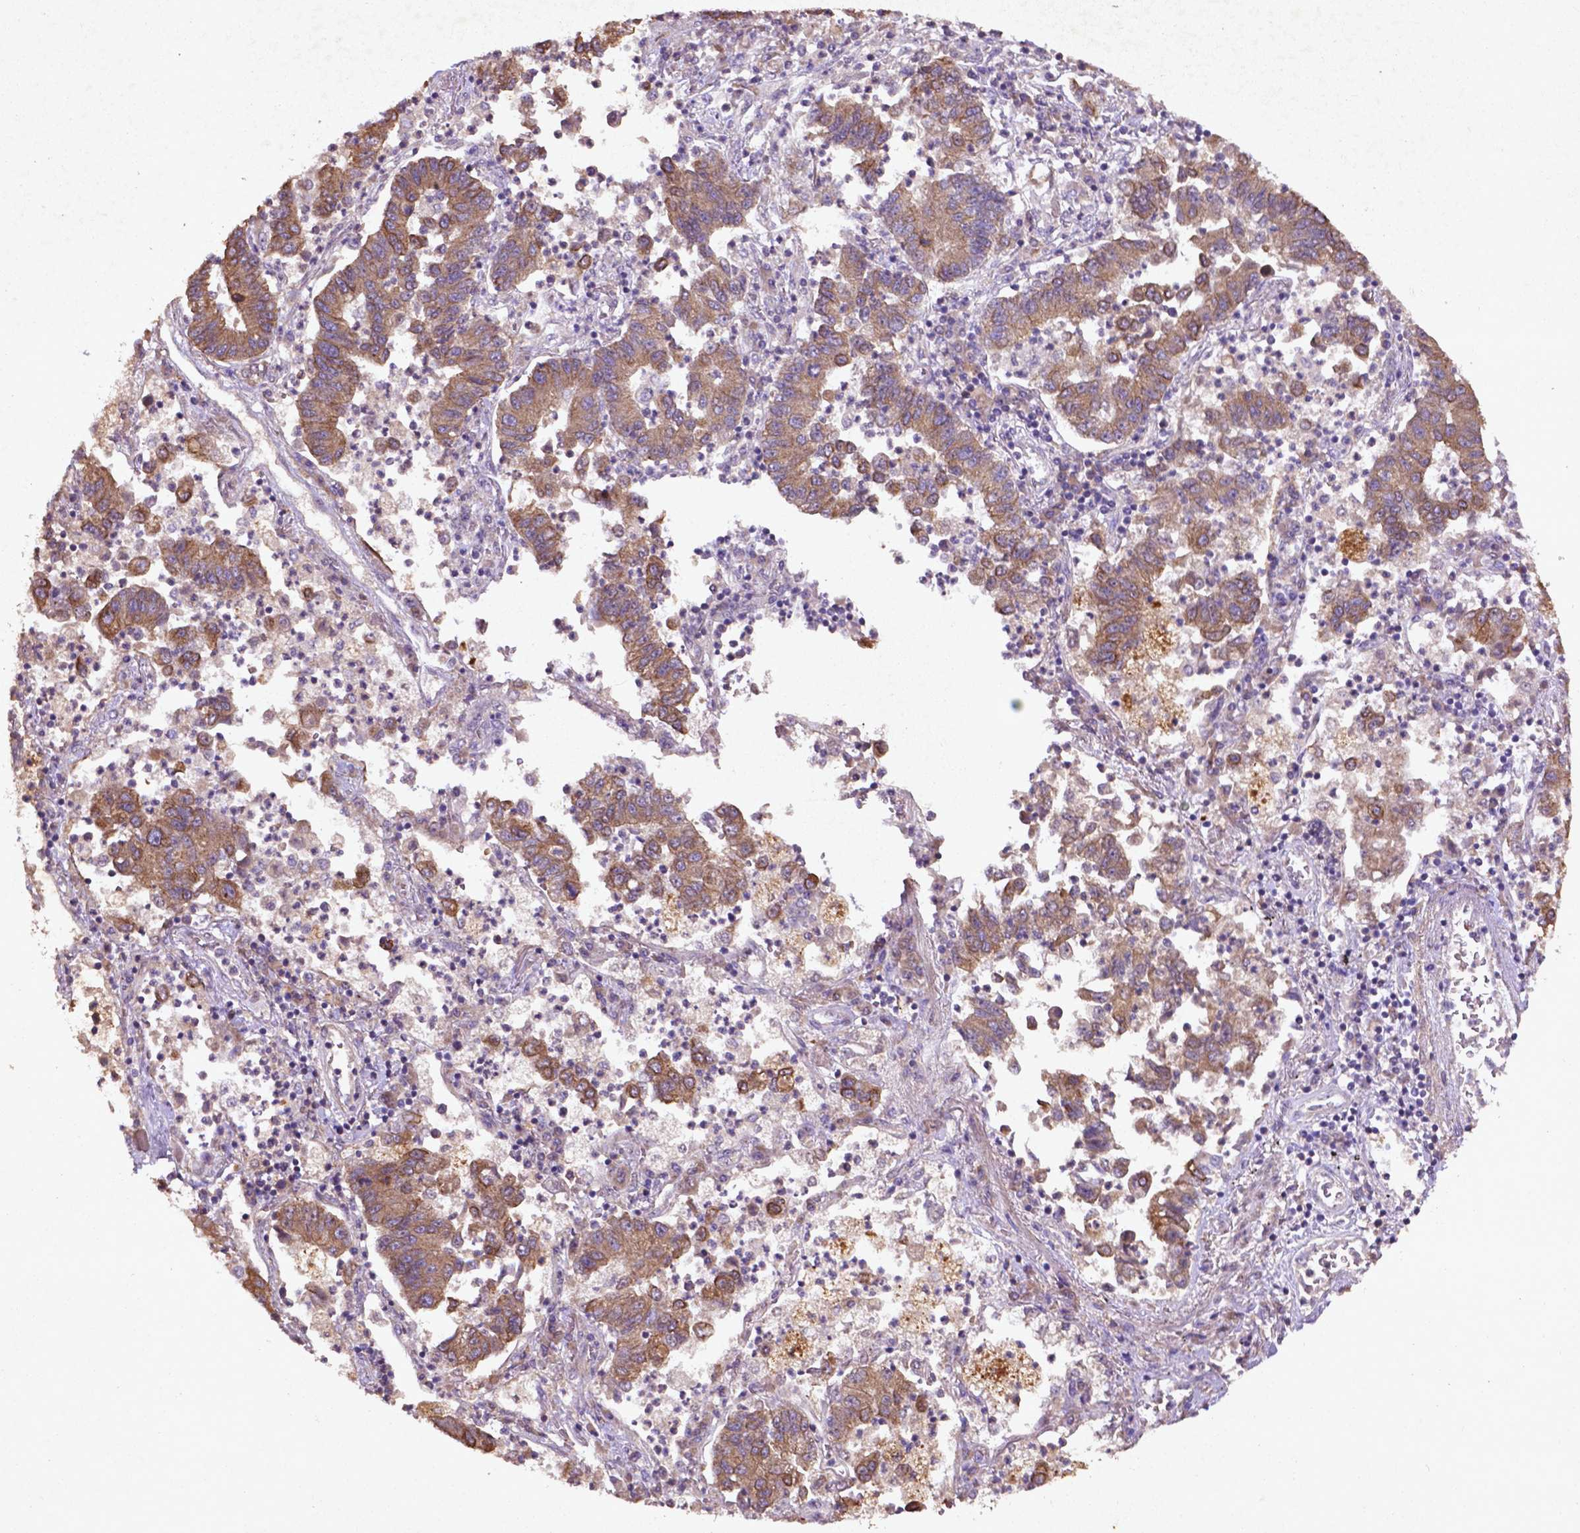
{"staining": {"intensity": "moderate", "quantity": ">75%", "location": "cytoplasmic/membranous"}, "tissue": "lung cancer", "cell_type": "Tumor cells", "image_type": "cancer", "snomed": [{"axis": "morphology", "description": "Adenocarcinoma, NOS"}, {"axis": "topography", "description": "Lung"}], "caption": "Immunohistochemistry photomicrograph of neoplastic tissue: lung cancer (adenocarcinoma) stained using immunohistochemistry demonstrates medium levels of moderate protein expression localized specifically in the cytoplasmic/membranous of tumor cells, appearing as a cytoplasmic/membranous brown color.", "gene": "COQ2", "patient": {"sex": "female", "age": 57}}